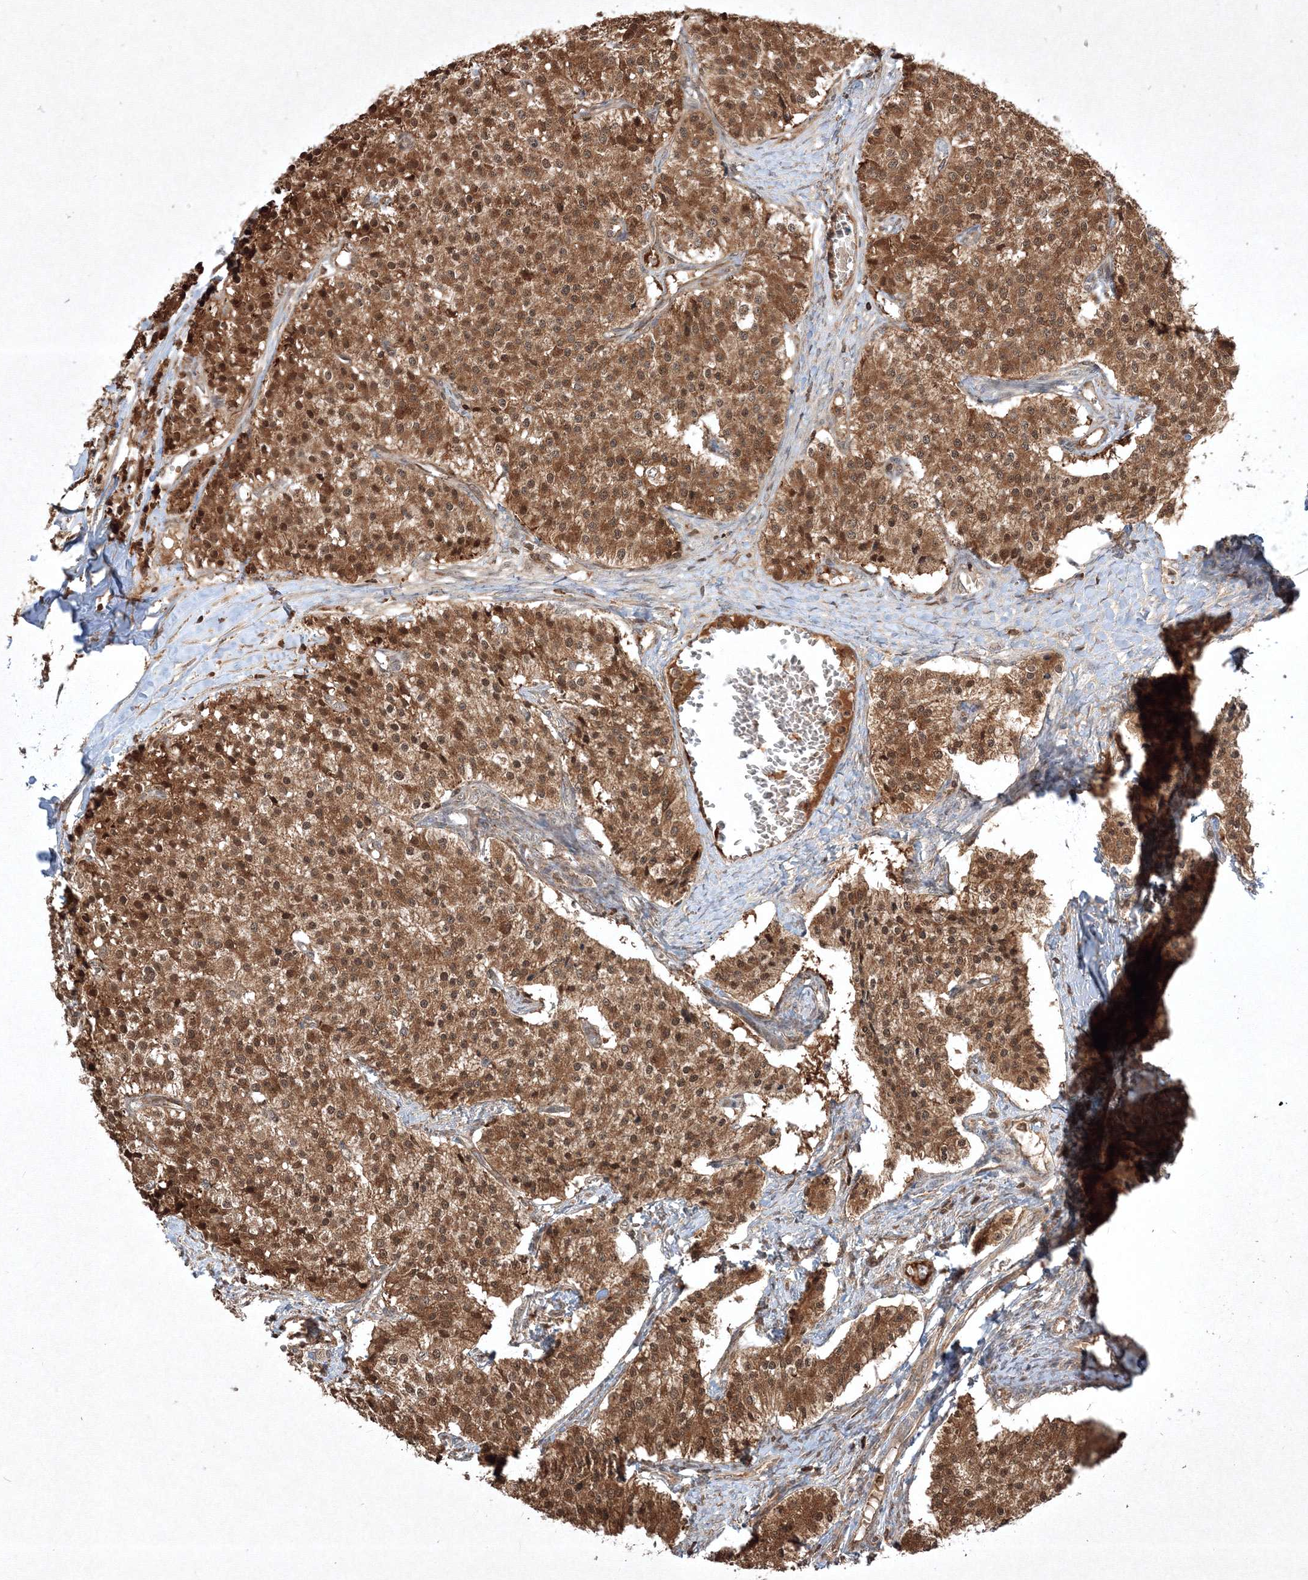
{"staining": {"intensity": "moderate", "quantity": ">75%", "location": "cytoplasmic/membranous"}, "tissue": "carcinoid", "cell_type": "Tumor cells", "image_type": "cancer", "snomed": [{"axis": "morphology", "description": "Carcinoid, malignant, NOS"}, {"axis": "topography", "description": "Colon"}], "caption": "Tumor cells demonstrate medium levels of moderate cytoplasmic/membranous staining in approximately >75% of cells in human malignant carcinoid. (Stains: DAB (3,3'-diaminobenzidine) in brown, nuclei in blue, Microscopy: brightfield microscopy at high magnification).", "gene": "PLTP", "patient": {"sex": "female", "age": 52}}